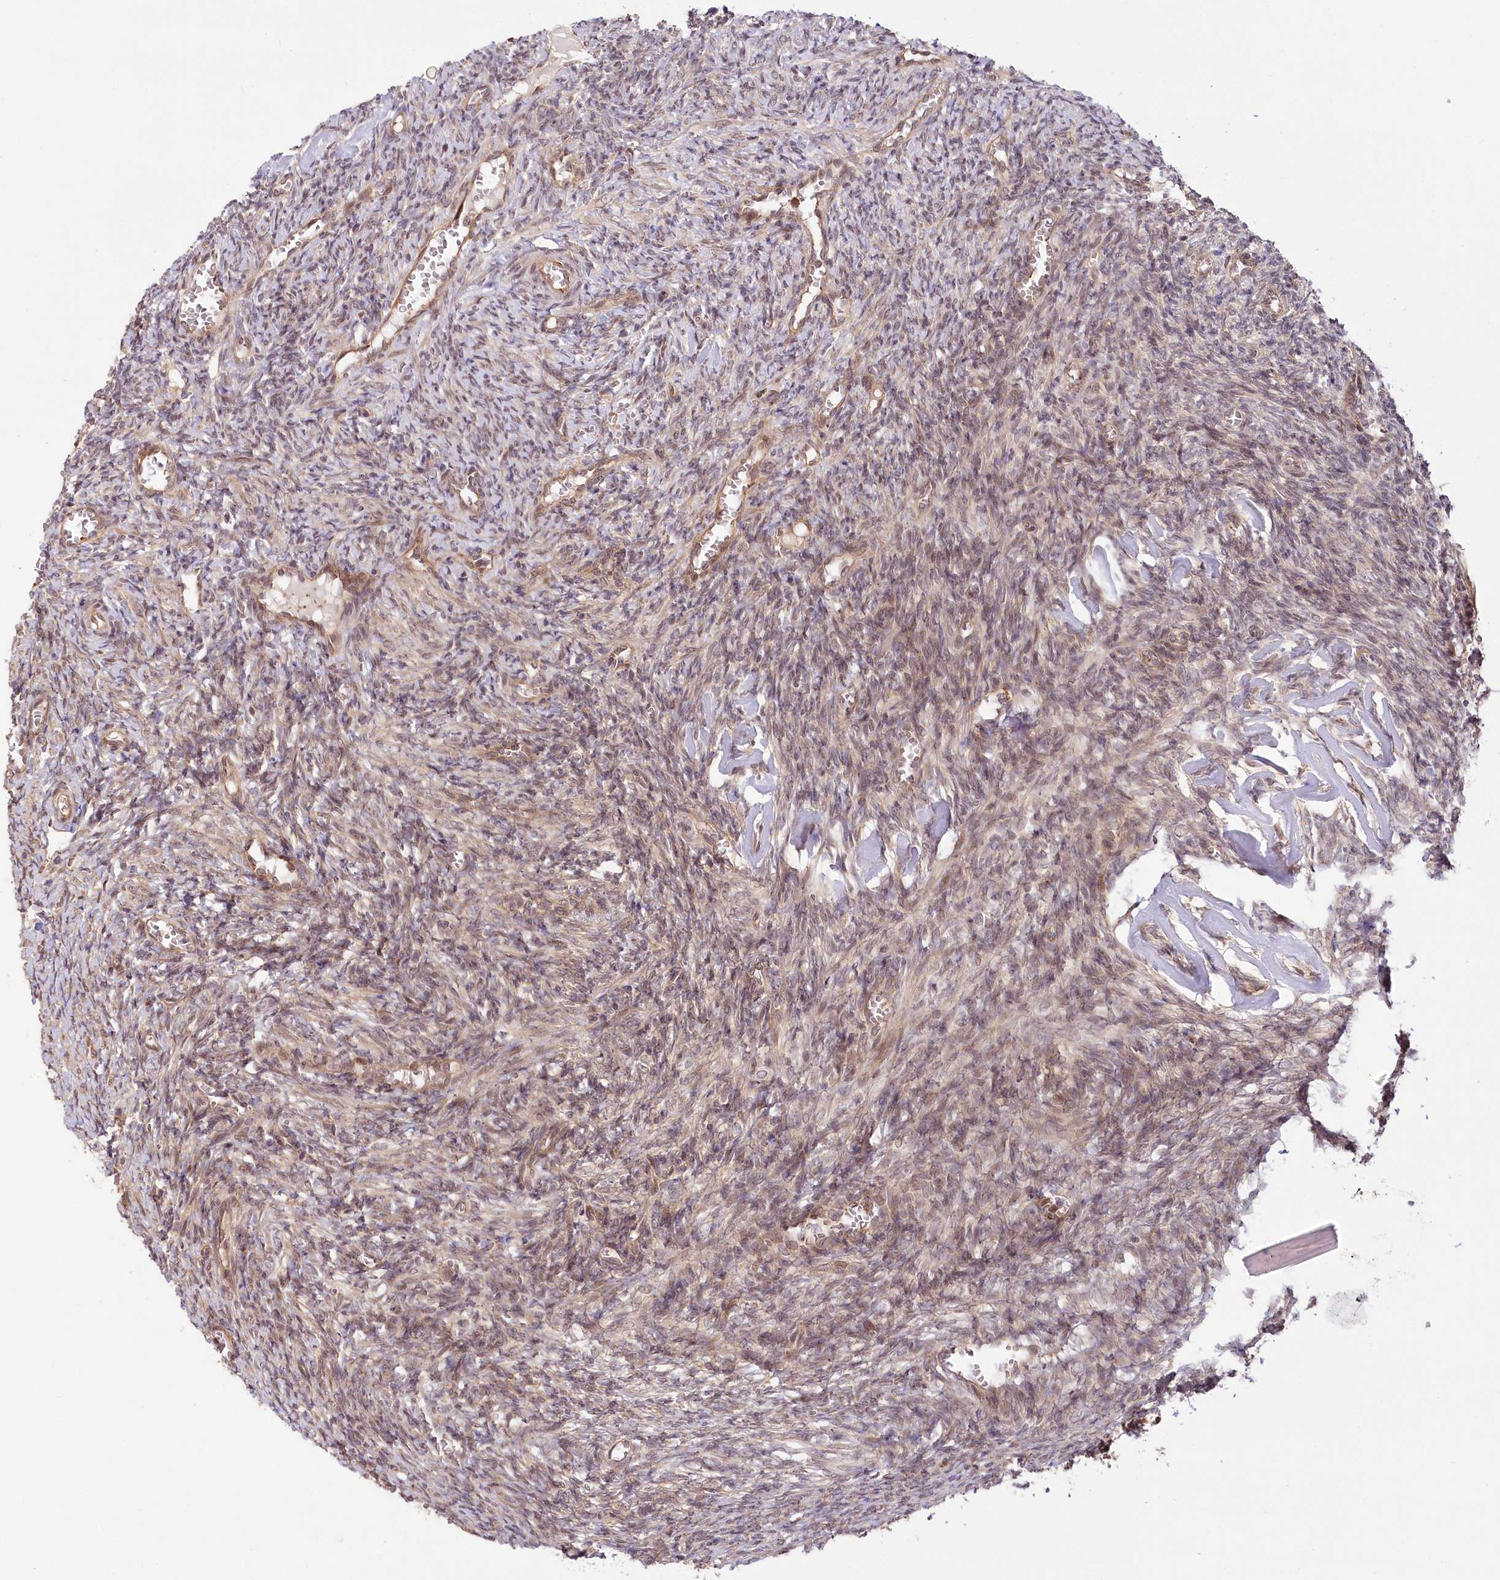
{"staining": {"intensity": "weak", "quantity": ">75%", "location": "cytoplasmic/membranous,nuclear"}, "tissue": "ovary", "cell_type": "Ovarian stroma cells", "image_type": "normal", "snomed": [{"axis": "morphology", "description": "Normal tissue, NOS"}, {"axis": "topography", "description": "Ovary"}], "caption": "Immunohistochemistry histopathology image of unremarkable ovary: human ovary stained using immunohistochemistry (IHC) reveals low levels of weak protein expression localized specifically in the cytoplasmic/membranous,nuclear of ovarian stroma cells, appearing as a cytoplasmic/membranous,nuclear brown color.", "gene": "CEP70", "patient": {"sex": "female", "age": 27}}